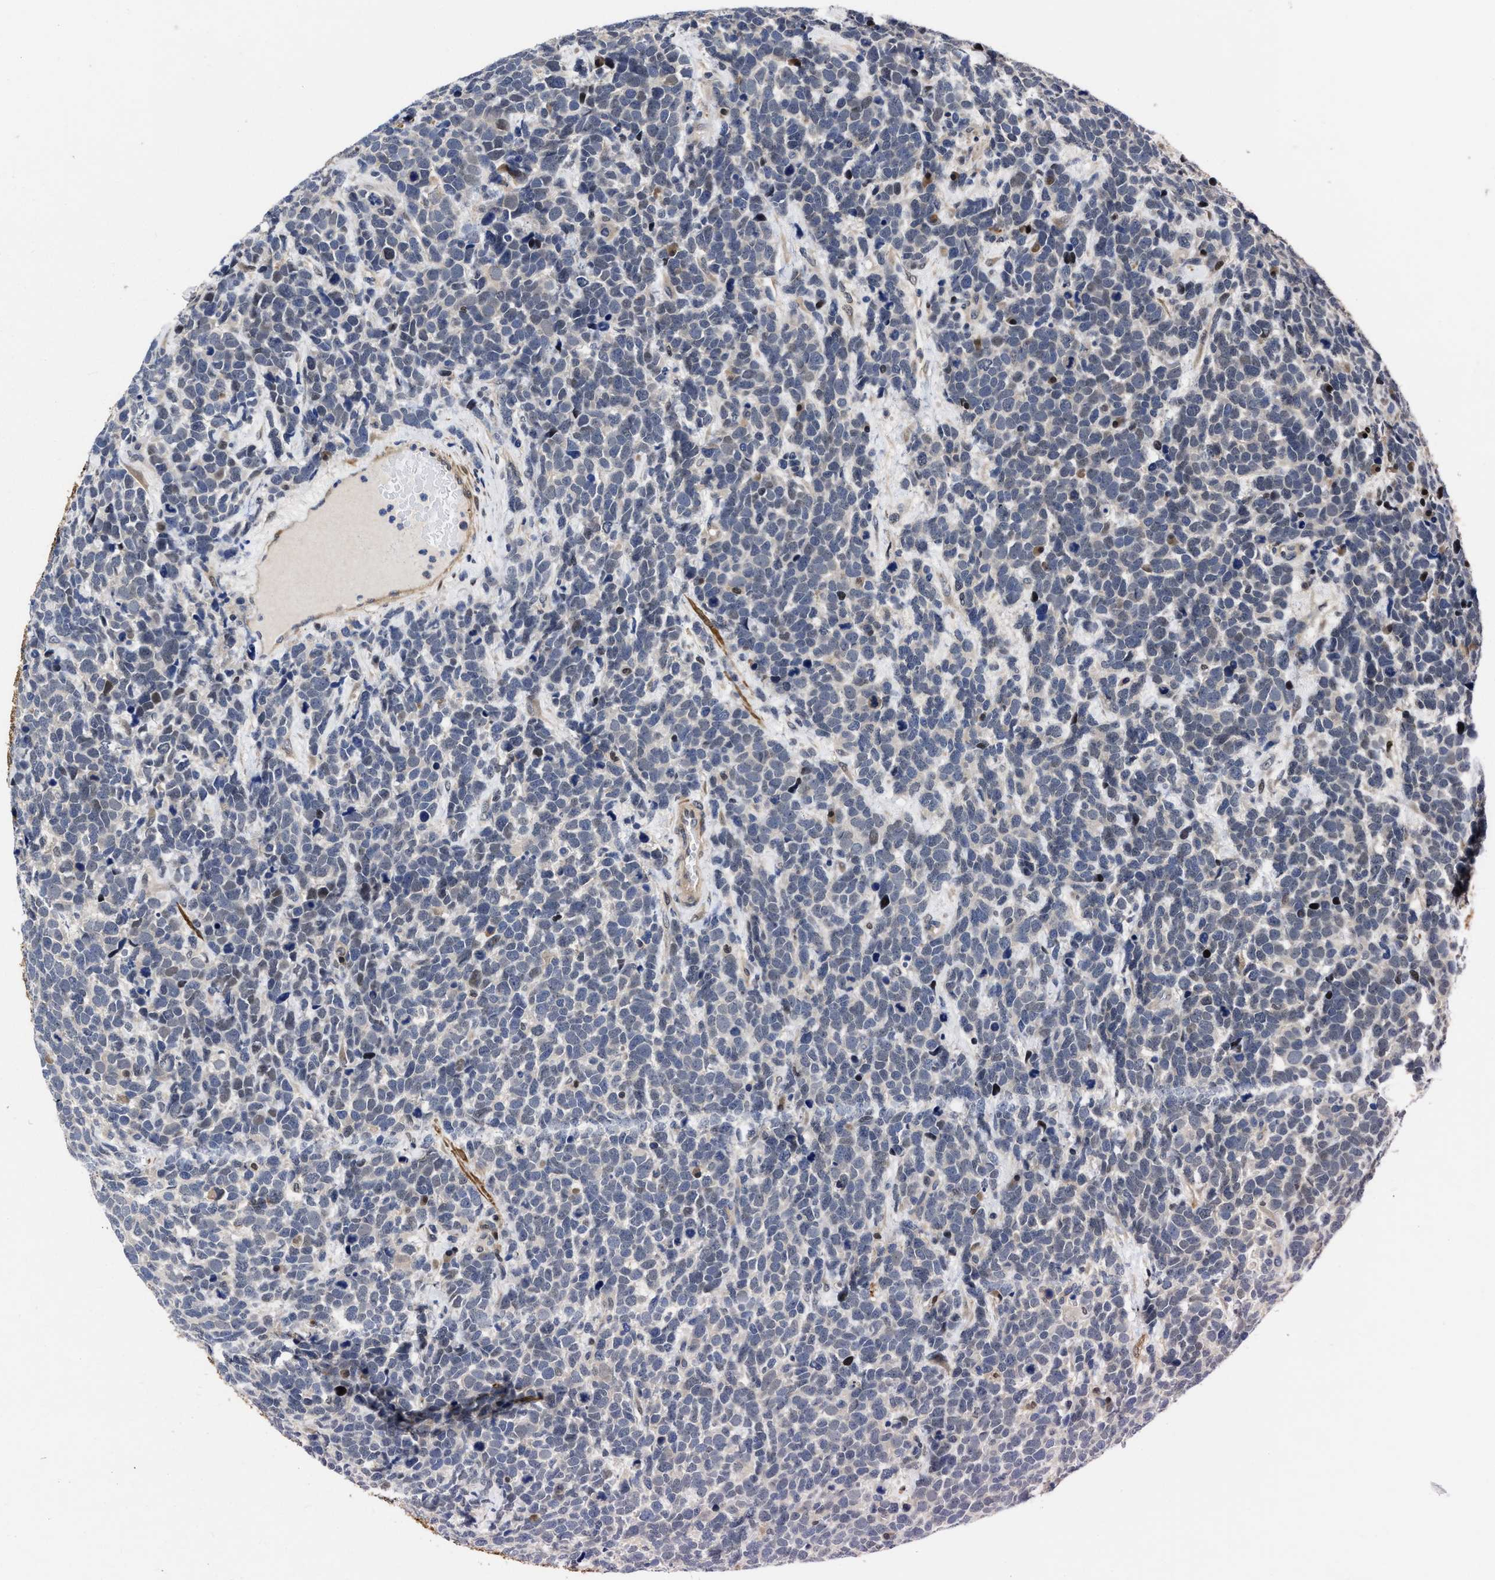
{"staining": {"intensity": "negative", "quantity": "none", "location": "none"}, "tissue": "urothelial cancer", "cell_type": "Tumor cells", "image_type": "cancer", "snomed": [{"axis": "morphology", "description": "Urothelial carcinoma, High grade"}, {"axis": "topography", "description": "Urinary bladder"}], "caption": "Tumor cells are negative for brown protein staining in urothelial cancer. The staining is performed using DAB brown chromogen with nuclei counter-stained in using hematoxylin.", "gene": "KIF12", "patient": {"sex": "female", "age": 82}}